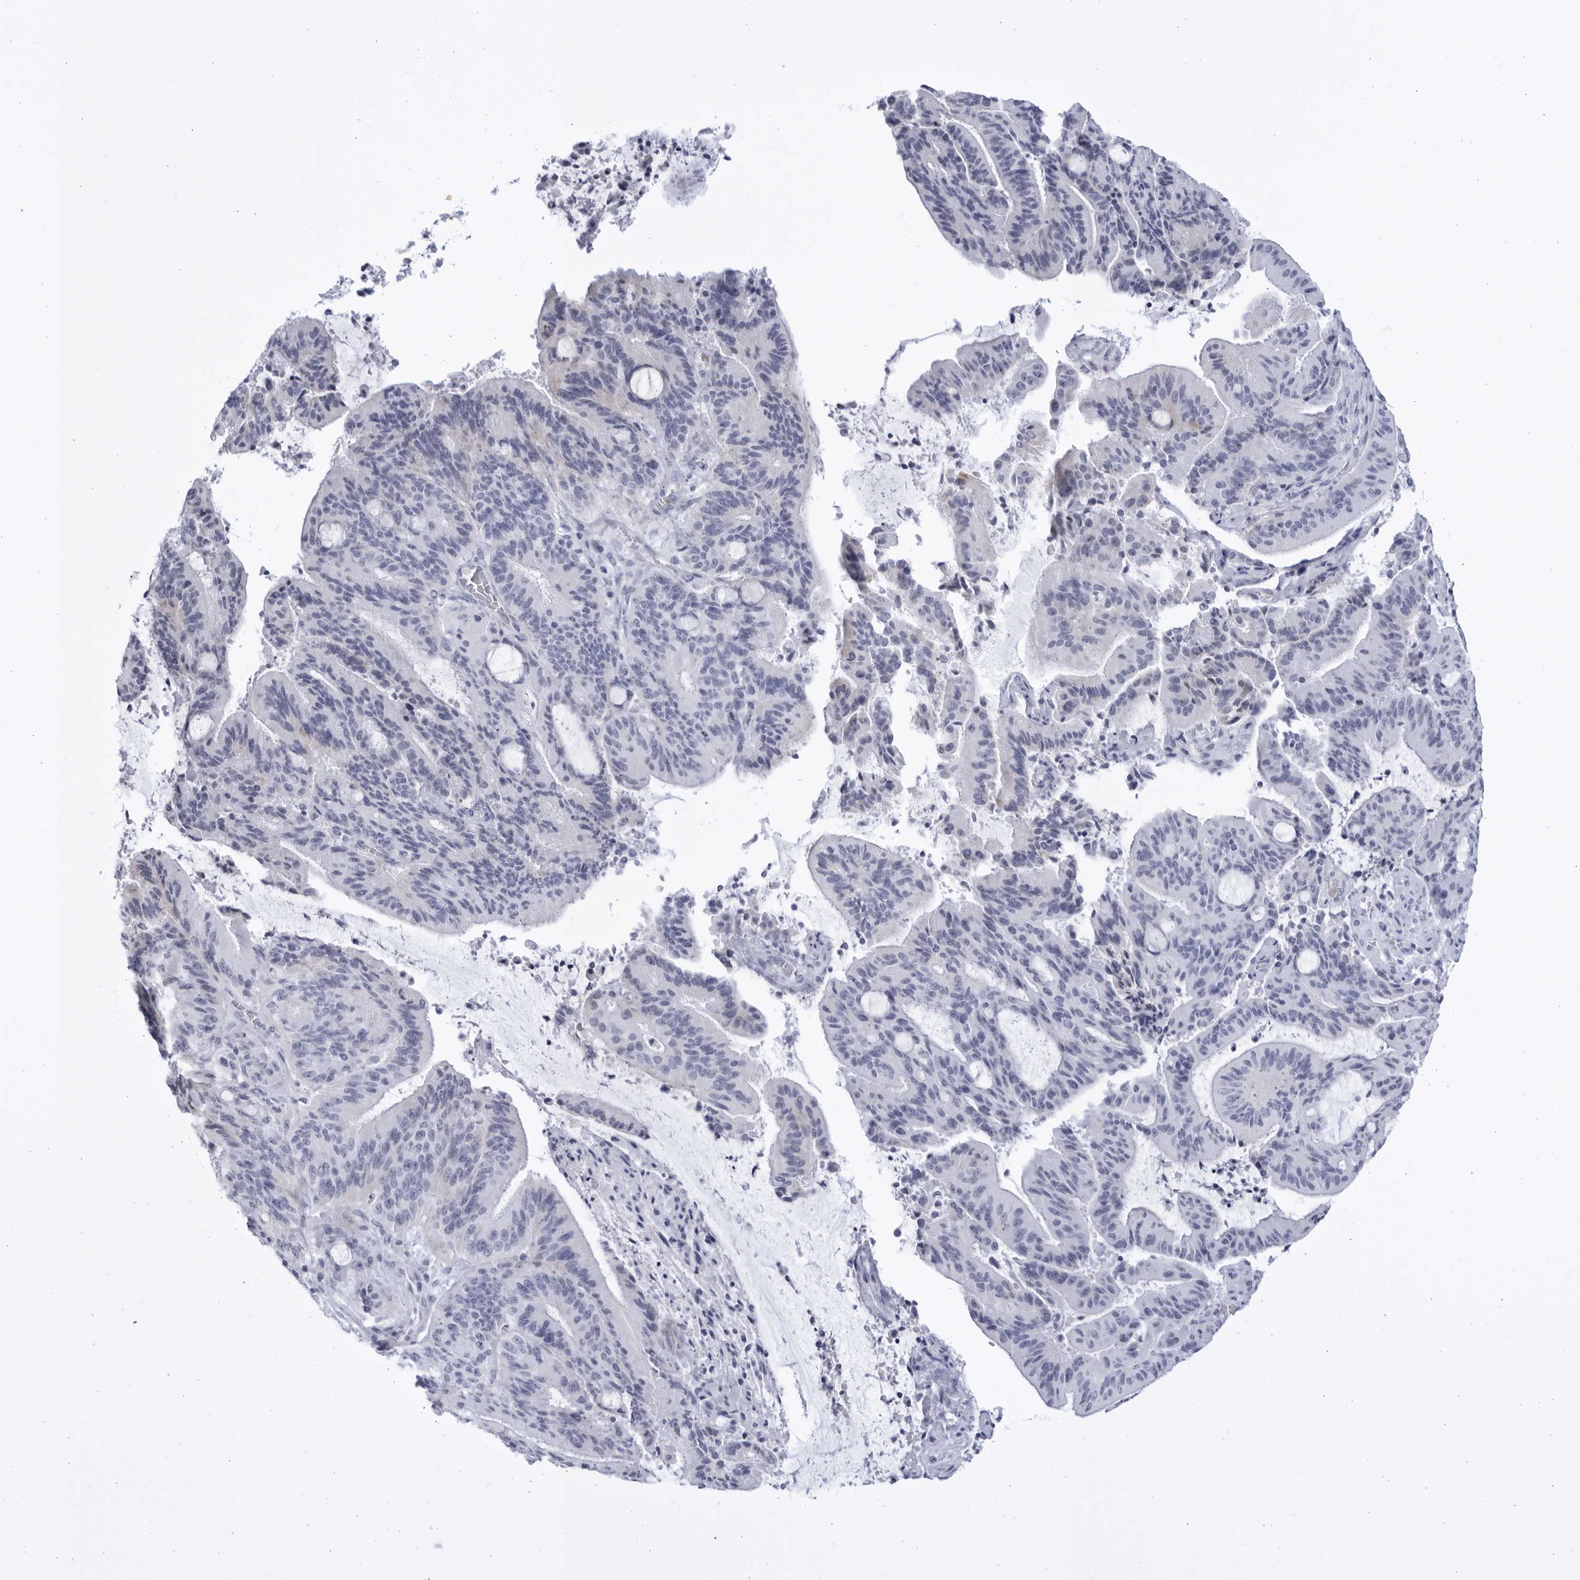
{"staining": {"intensity": "negative", "quantity": "none", "location": "none"}, "tissue": "liver cancer", "cell_type": "Tumor cells", "image_type": "cancer", "snomed": [{"axis": "morphology", "description": "Normal tissue, NOS"}, {"axis": "morphology", "description": "Cholangiocarcinoma"}, {"axis": "topography", "description": "Liver"}, {"axis": "topography", "description": "Peripheral nerve tissue"}], "caption": "This is an immunohistochemistry (IHC) histopathology image of human liver cholangiocarcinoma. There is no staining in tumor cells.", "gene": "CCDC181", "patient": {"sex": "female", "age": 73}}